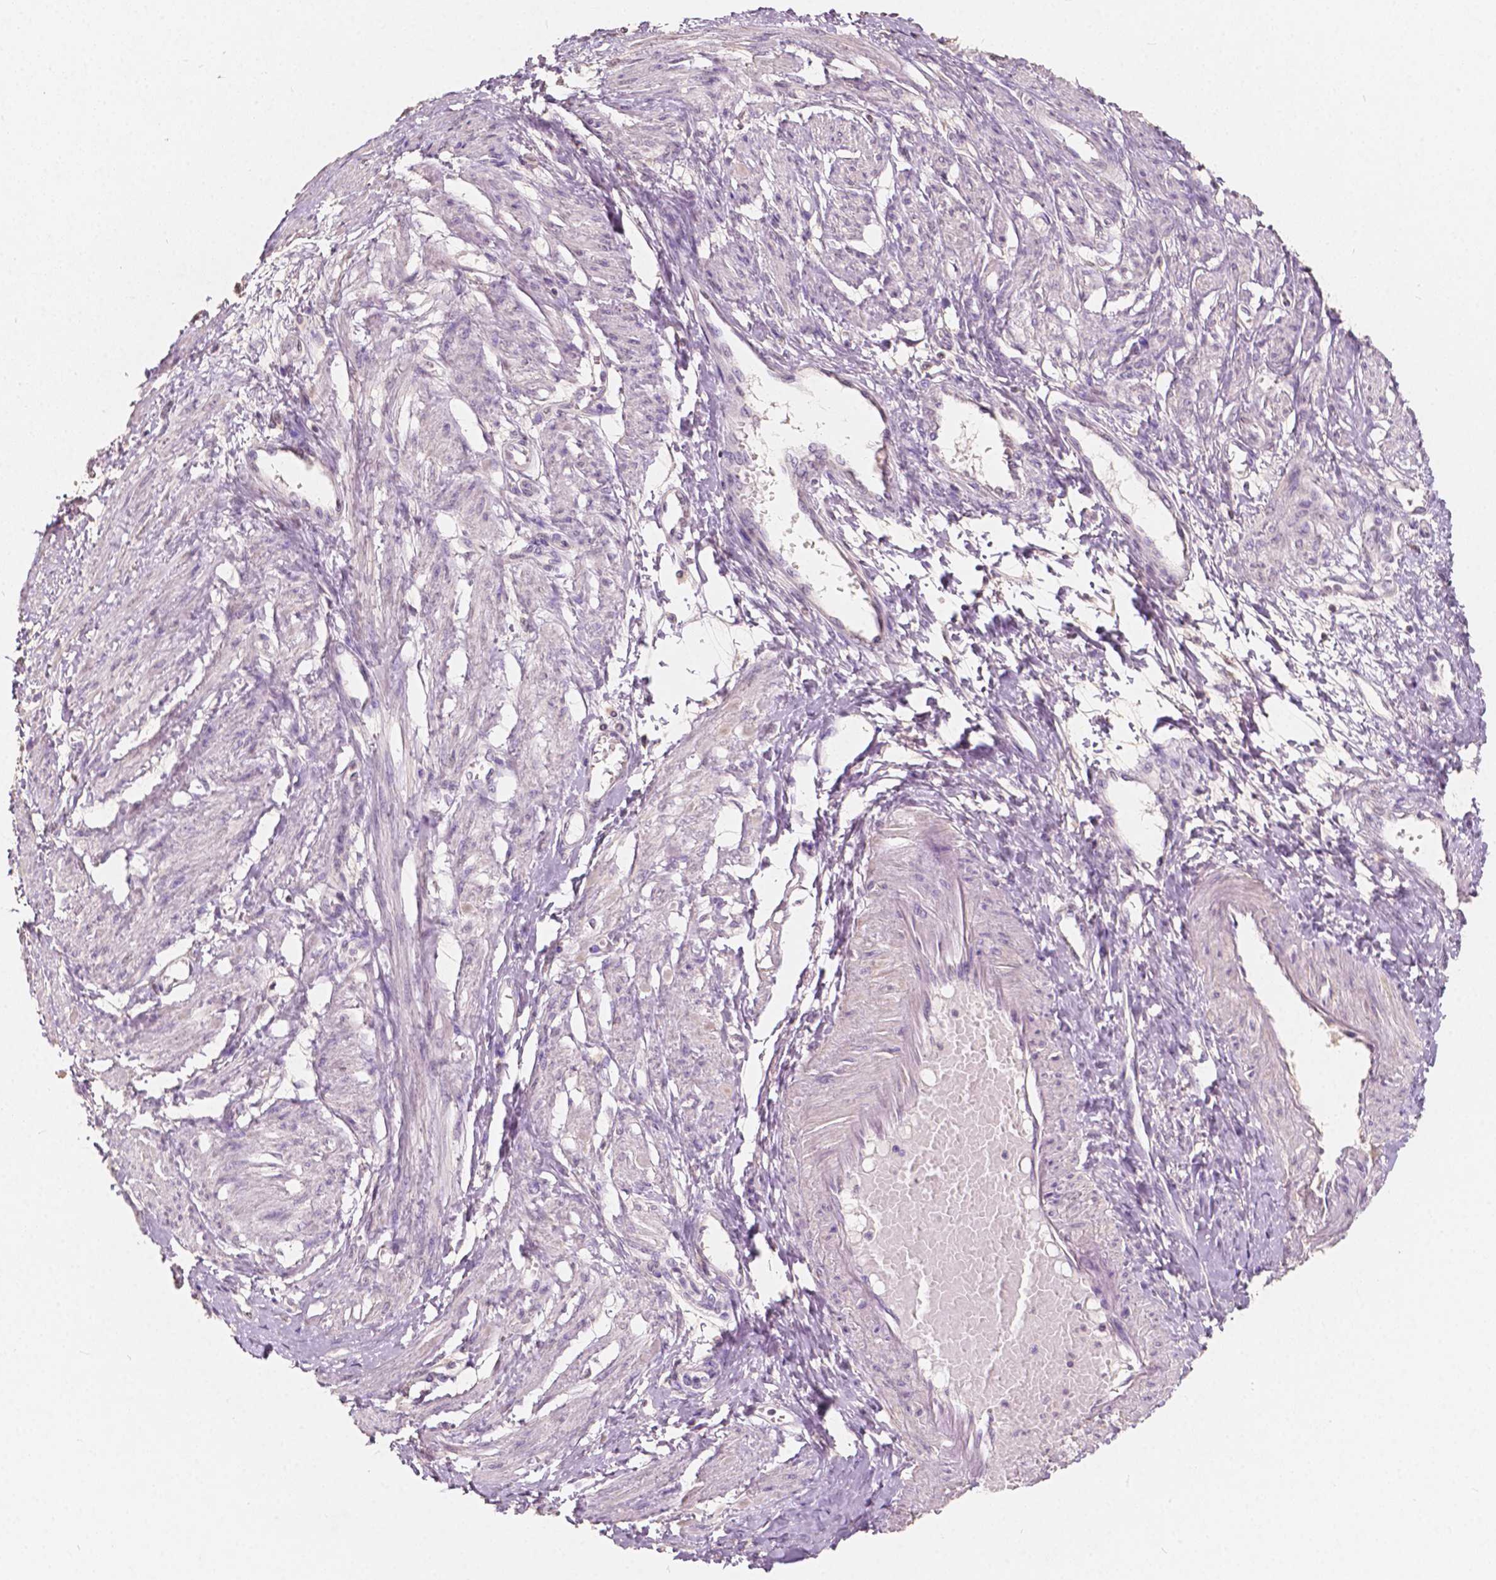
{"staining": {"intensity": "negative", "quantity": "none", "location": "none"}, "tissue": "smooth muscle", "cell_type": "Smooth muscle cells", "image_type": "normal", "snomed": [{"axis": "morphology", "description": "Normal tissue, NOS"}, {"axis": "topography", "description": "Smooth muscle"}, {"axis": "topography", "description": "Uterus"}], "caption": "An immunohistochemistry histopathology image of benign smooth muscle is shown. There is no staining in smooth muscle cells of smooth muscle. Brightfield microscopy of IHC stained with DAB (3,3'-diaminobenzidine) (brown) and hematoxylin (blue), captured at high magnification.", "gene": "SOX15", "patient": {"sex": "female", "age": 39}}